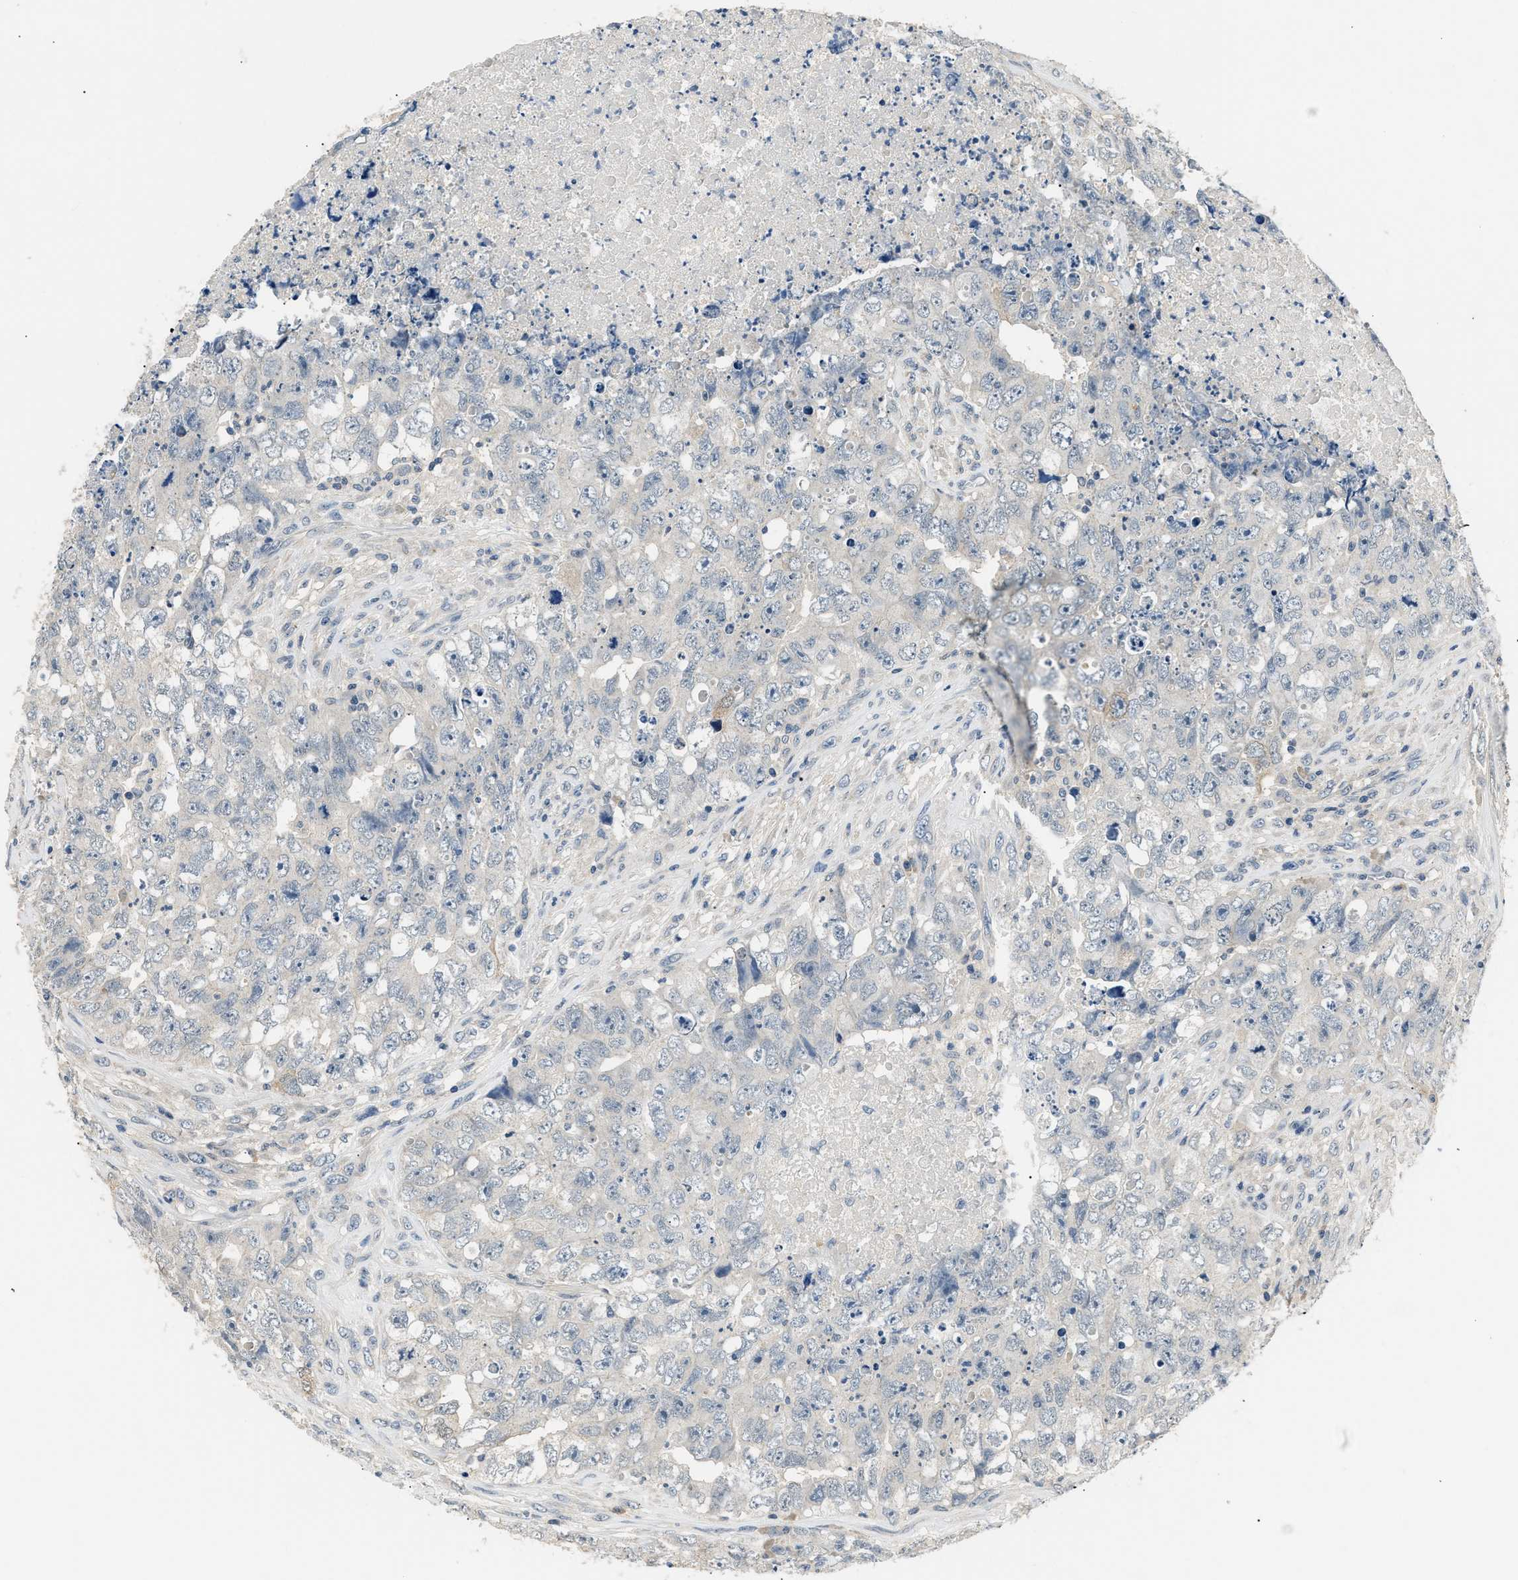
{"staining": {"intensity": "negative", "quantity": "none", "location": "none"}, "tissue": "testis cancer", "cell_type": "Tumor cells", "image_type": "cancer", "snomed": [{"axis": "morphology", "description": "Carcinoma, Embryonal, NOS"}, {"axis": "topography", "description": "Testis"}], "caption": "An immunohistochemistry (IHC) micrograph of testis cancer is shown. There is no staining in tumor cells of testis cancer.", "gene": "INHA", "patient": {"sex": "male", "age": 32}}